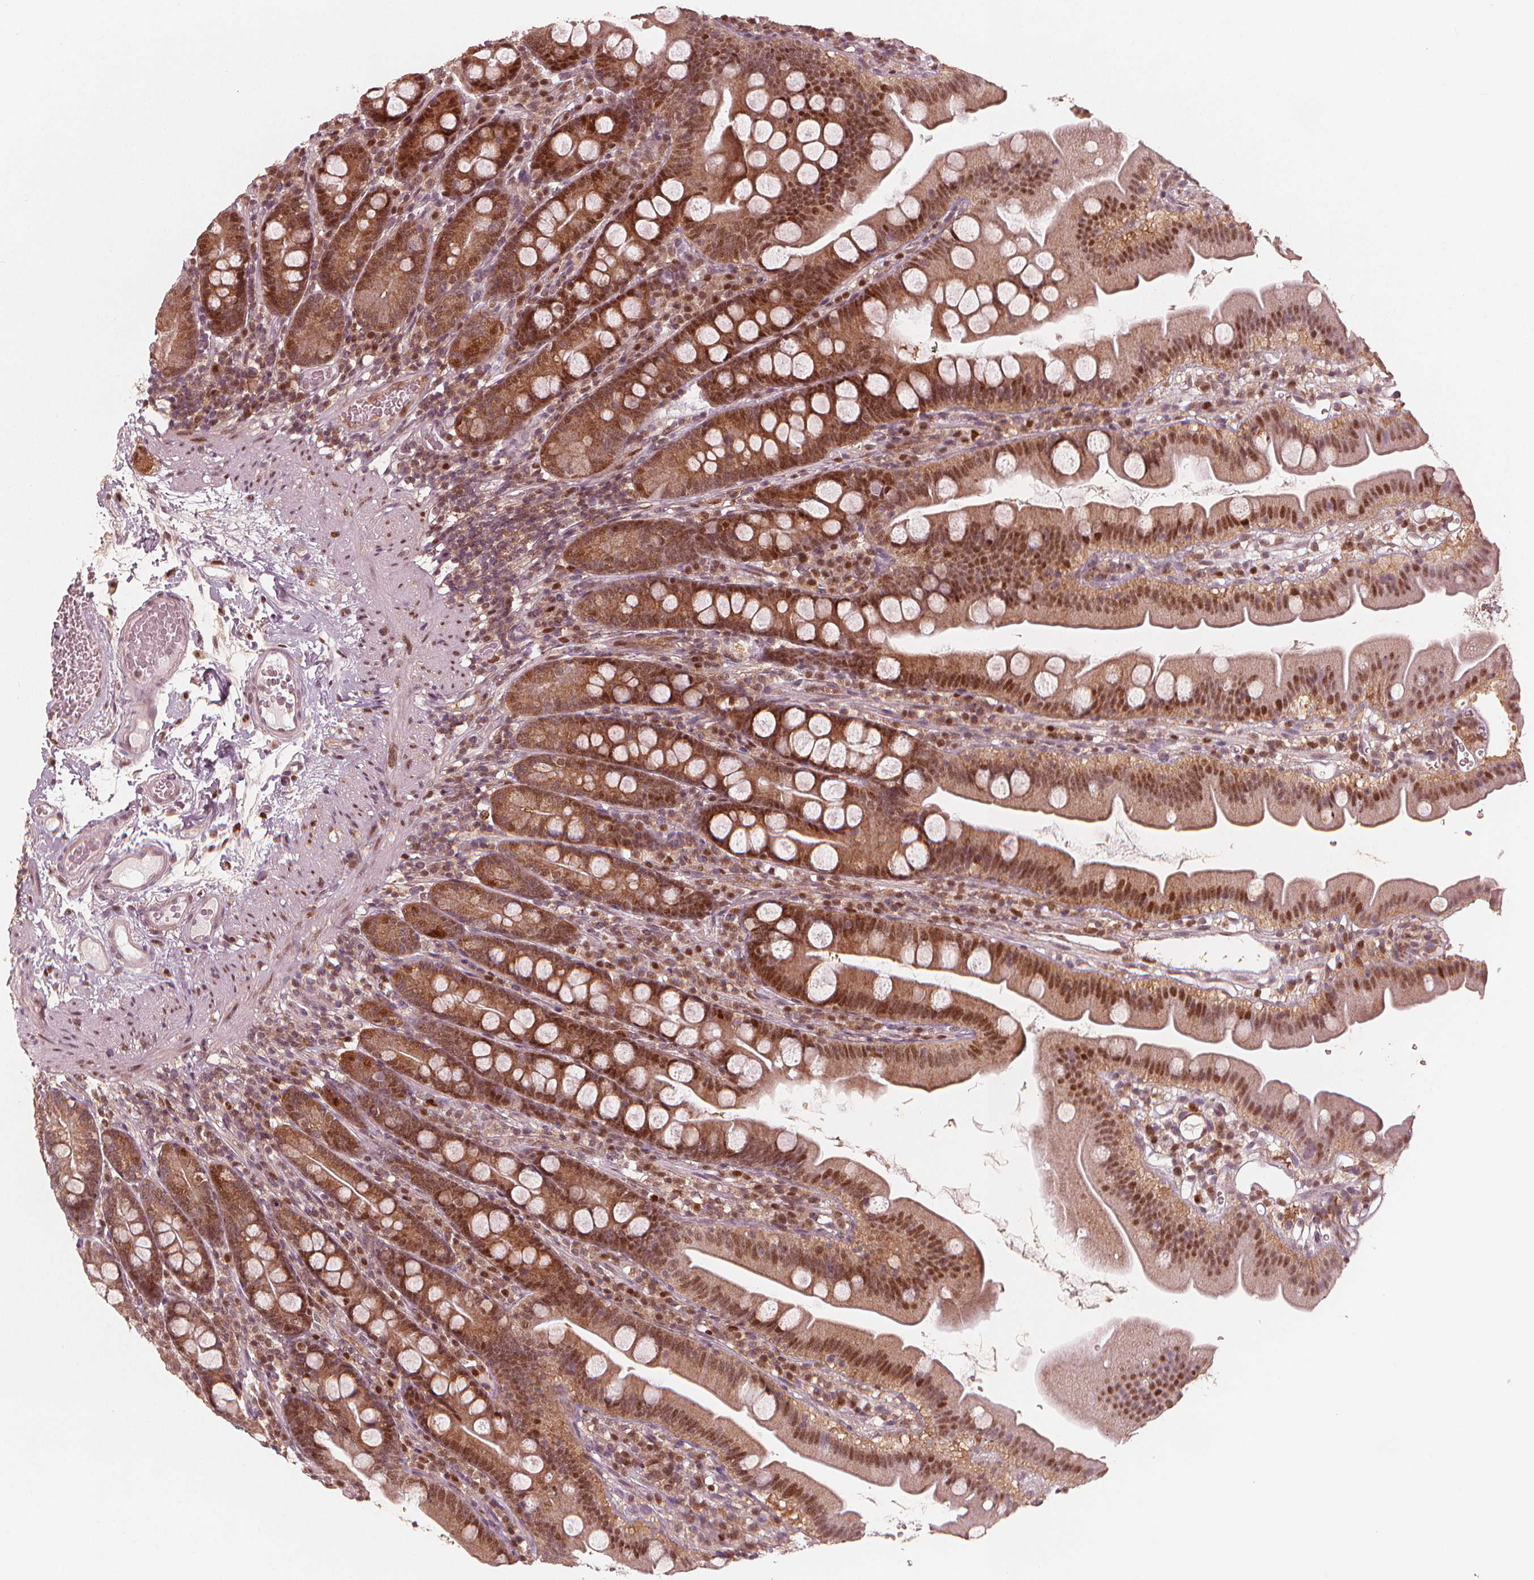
{"staining": {"intensity": "moderate", "quantity": ">75%", "location": "cytoplasmic/membranous,nuclear"}, "tissue": "duodenum", "cell_type": "Glandular cells", "image_type": "normal", "snomed": [{"axis": "morphology", "description": "Normal tissue, NOS"}, {"axis": "topography", "description": "Duodenum"}], "caption": "A brown stain labels moderate cytoplasmic/membranous,nuclear expression of a protein in glandular cells of normal human duodenum.", "gene": "SQSTM1", "patient": {"sex": "female", "age": 67}}